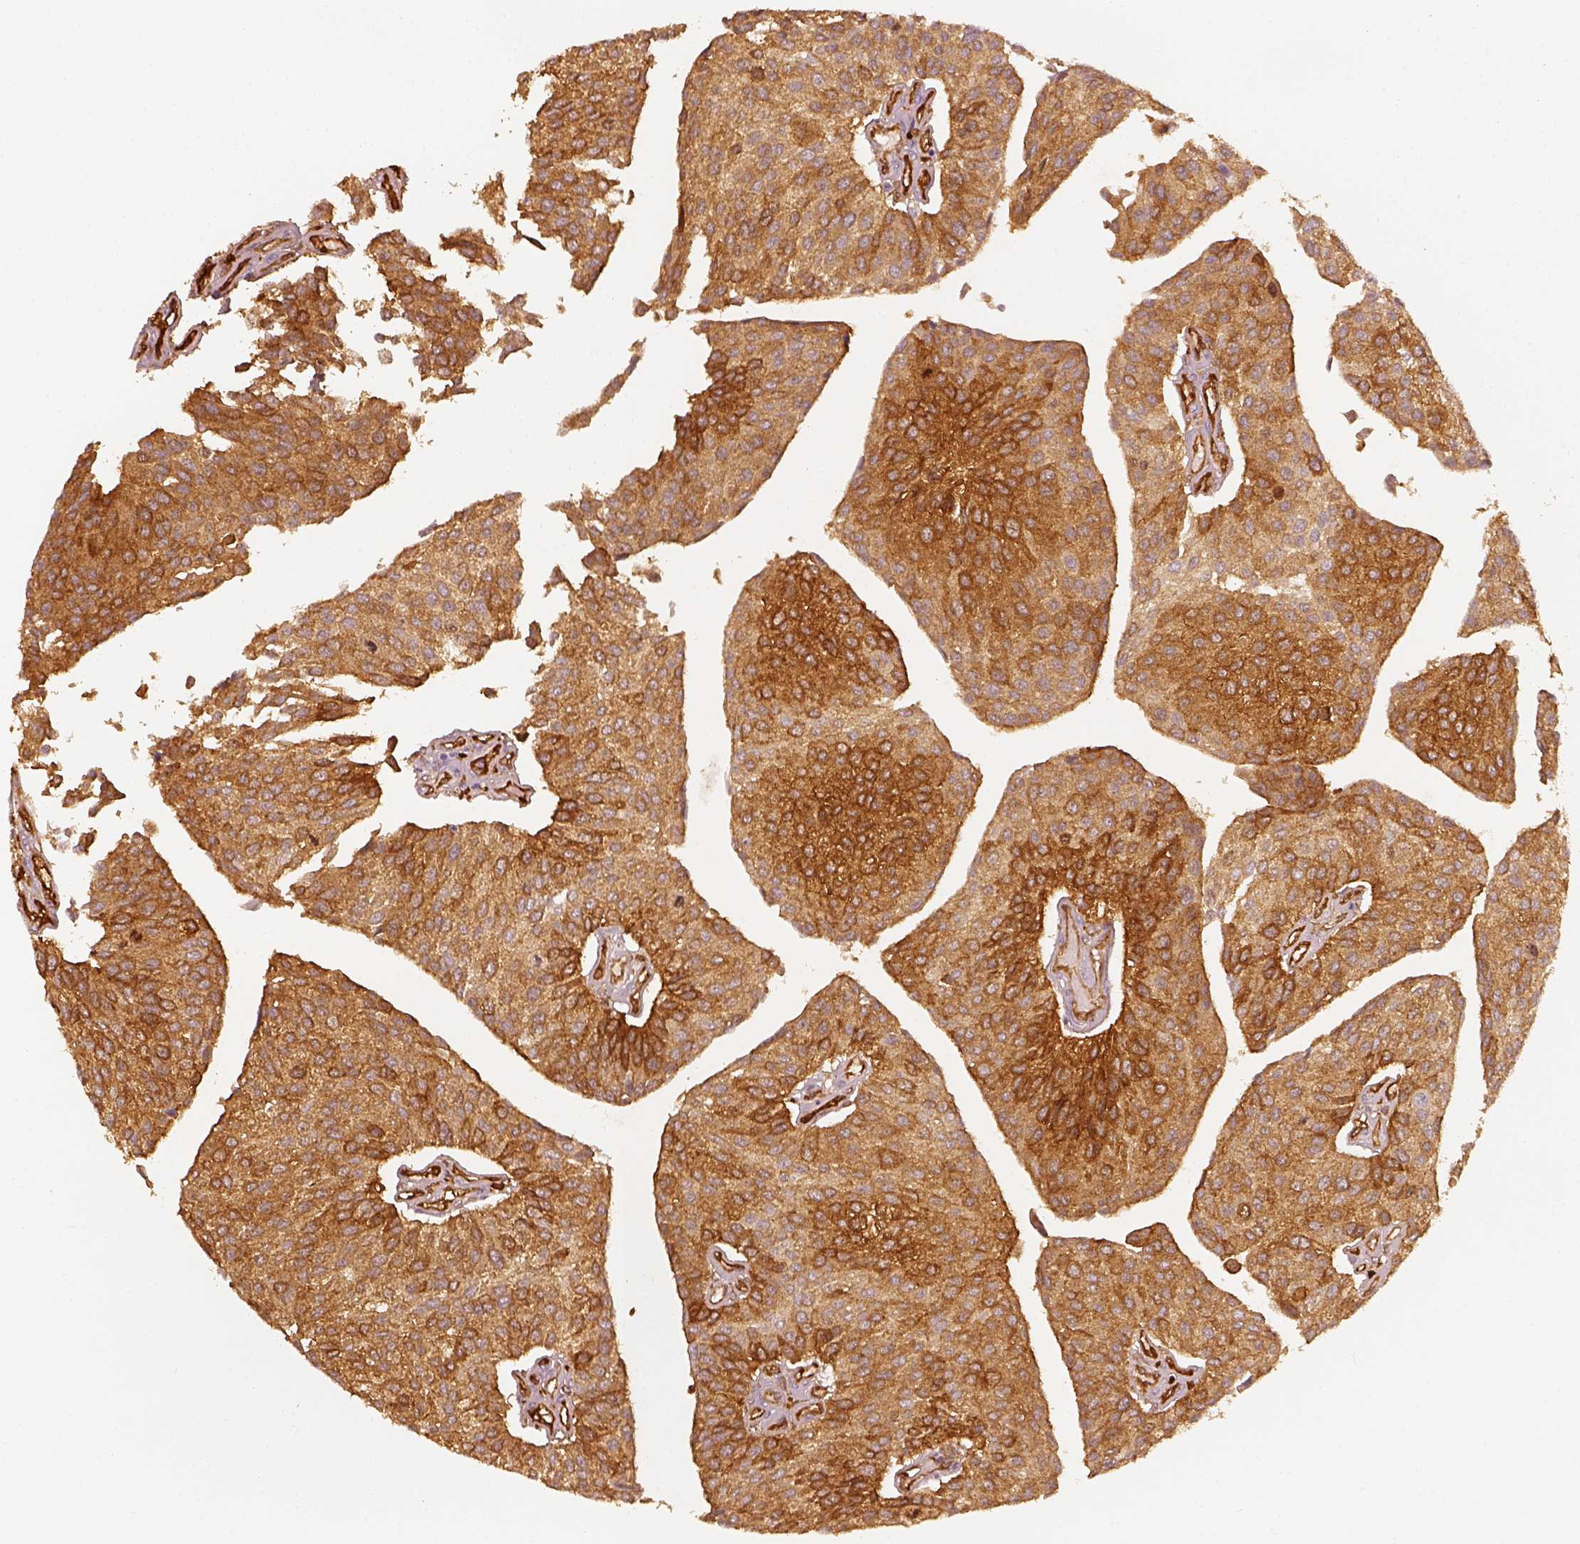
{"staining": {"intensity": "moderate", "quantity": ">75%", "location": "cytoplasmic/membranous"}, "tissue": "urothelial cancer", "cell_type": "Tumor cells", "image_type": "cancer", "snomed": [{"axis": "morphology", "description": "Urothelial carcinoma, NOS"}, {"axis": "topography", "description": "Urinary bladder"}], "caption": "Immunohistochemistry staining of transitional cell carcinoma, which shows medium levels of moderate cytoplasmic/membranous staining in approximately >75% of tumor cells indicating moderate cytoplasmic/membranous protein expression. The staining was performed using DAB (brown) for protein detection and nuclei were counterstained in hematoxylin (blue).", "gene": "FSCN1", "patient": {"sex": "male", "age": 55}}